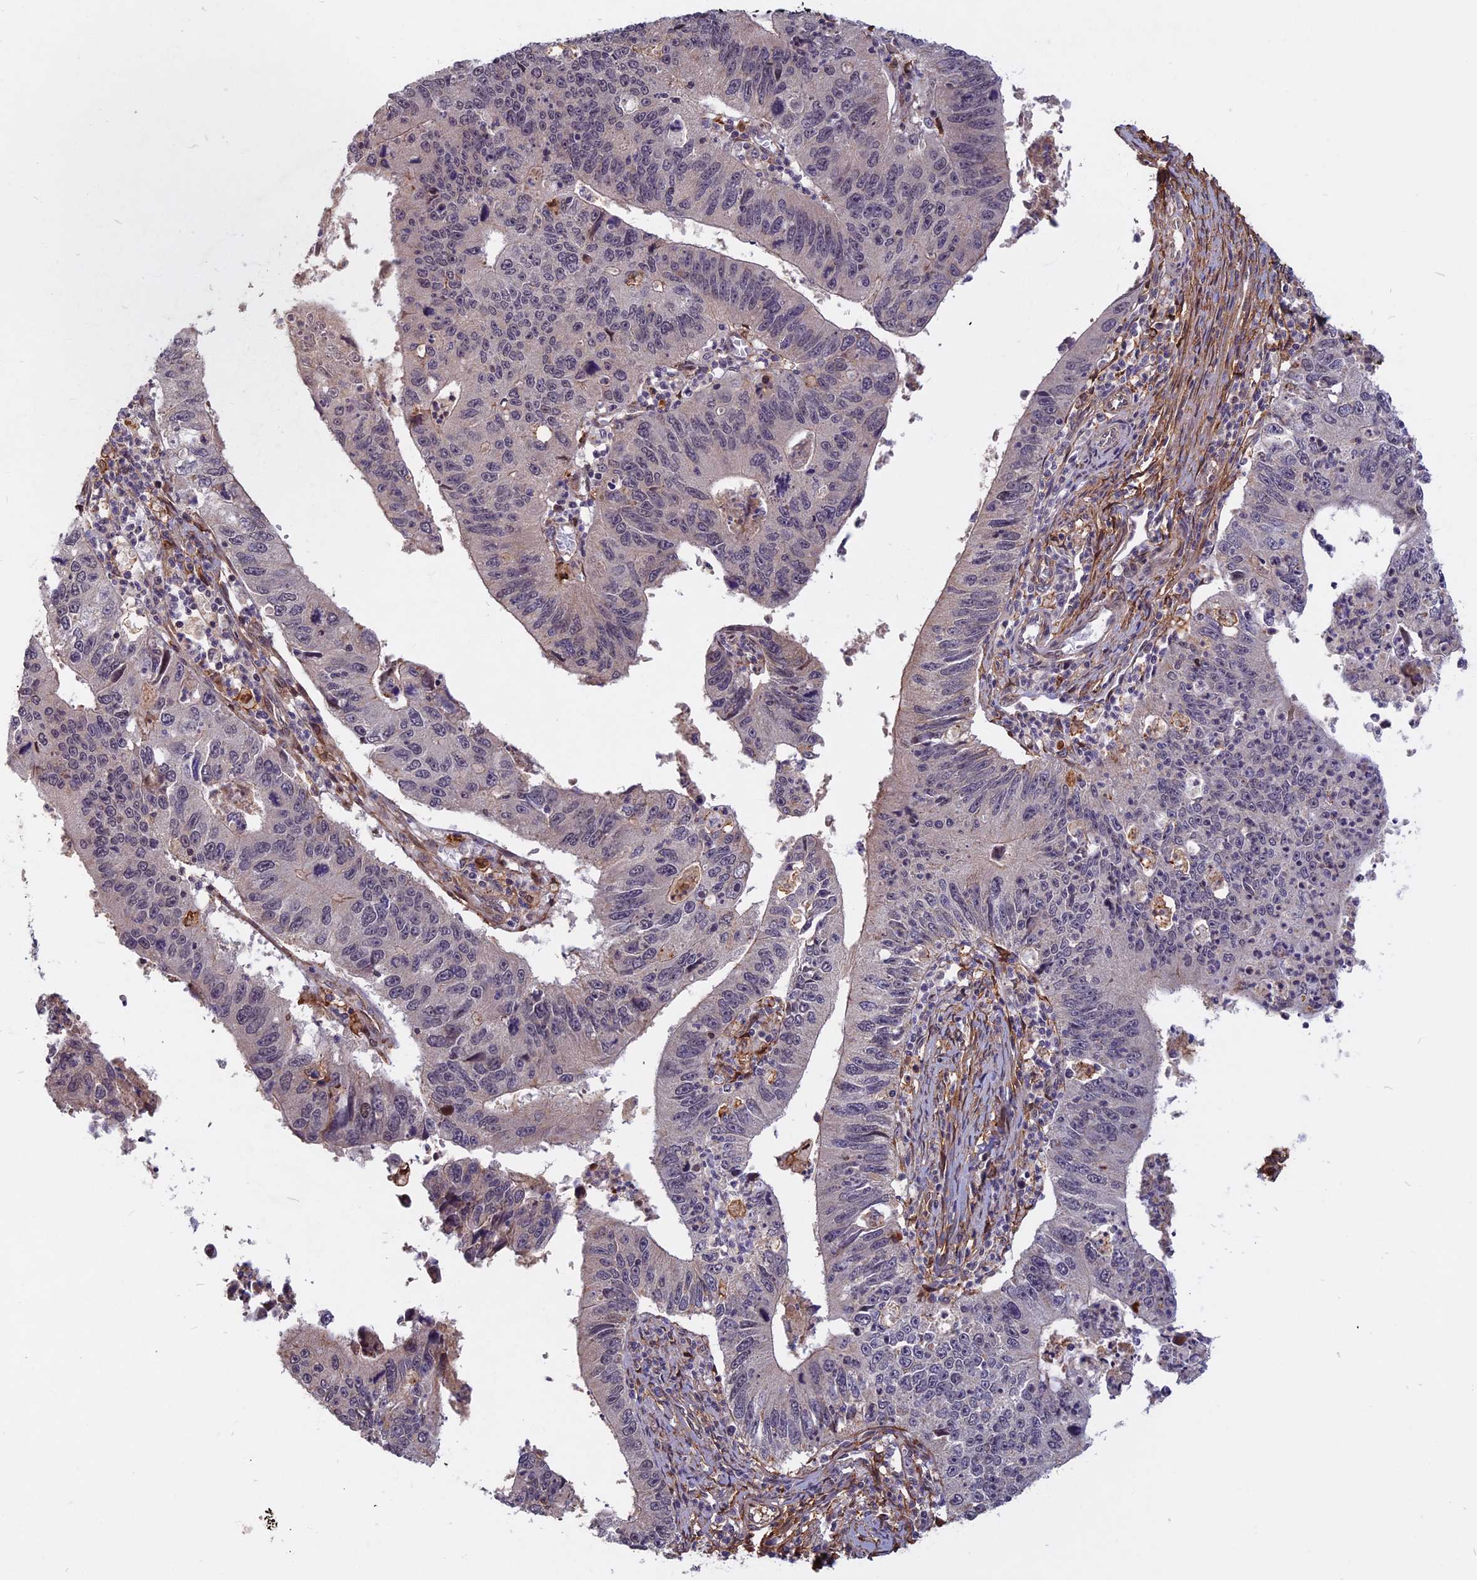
{"staining": {"intensity": "negative", "quantity": "none", "location": "none"}, "tissue": "stomach cancer", "cell_type": "Tumor cells", "image_type": "cancer", "snomed": [{"axis": "morphology", "description": "Adenocarcinoma, NOS"}, {"axis": "topography", "description": "Stomach"}], "caption": "Human stomach cancer stained for a protein using immunohistochemistry shows no expression in tumor cells.", "gene": "SPG11", "patient": {"sex": "male", "age": 59}}